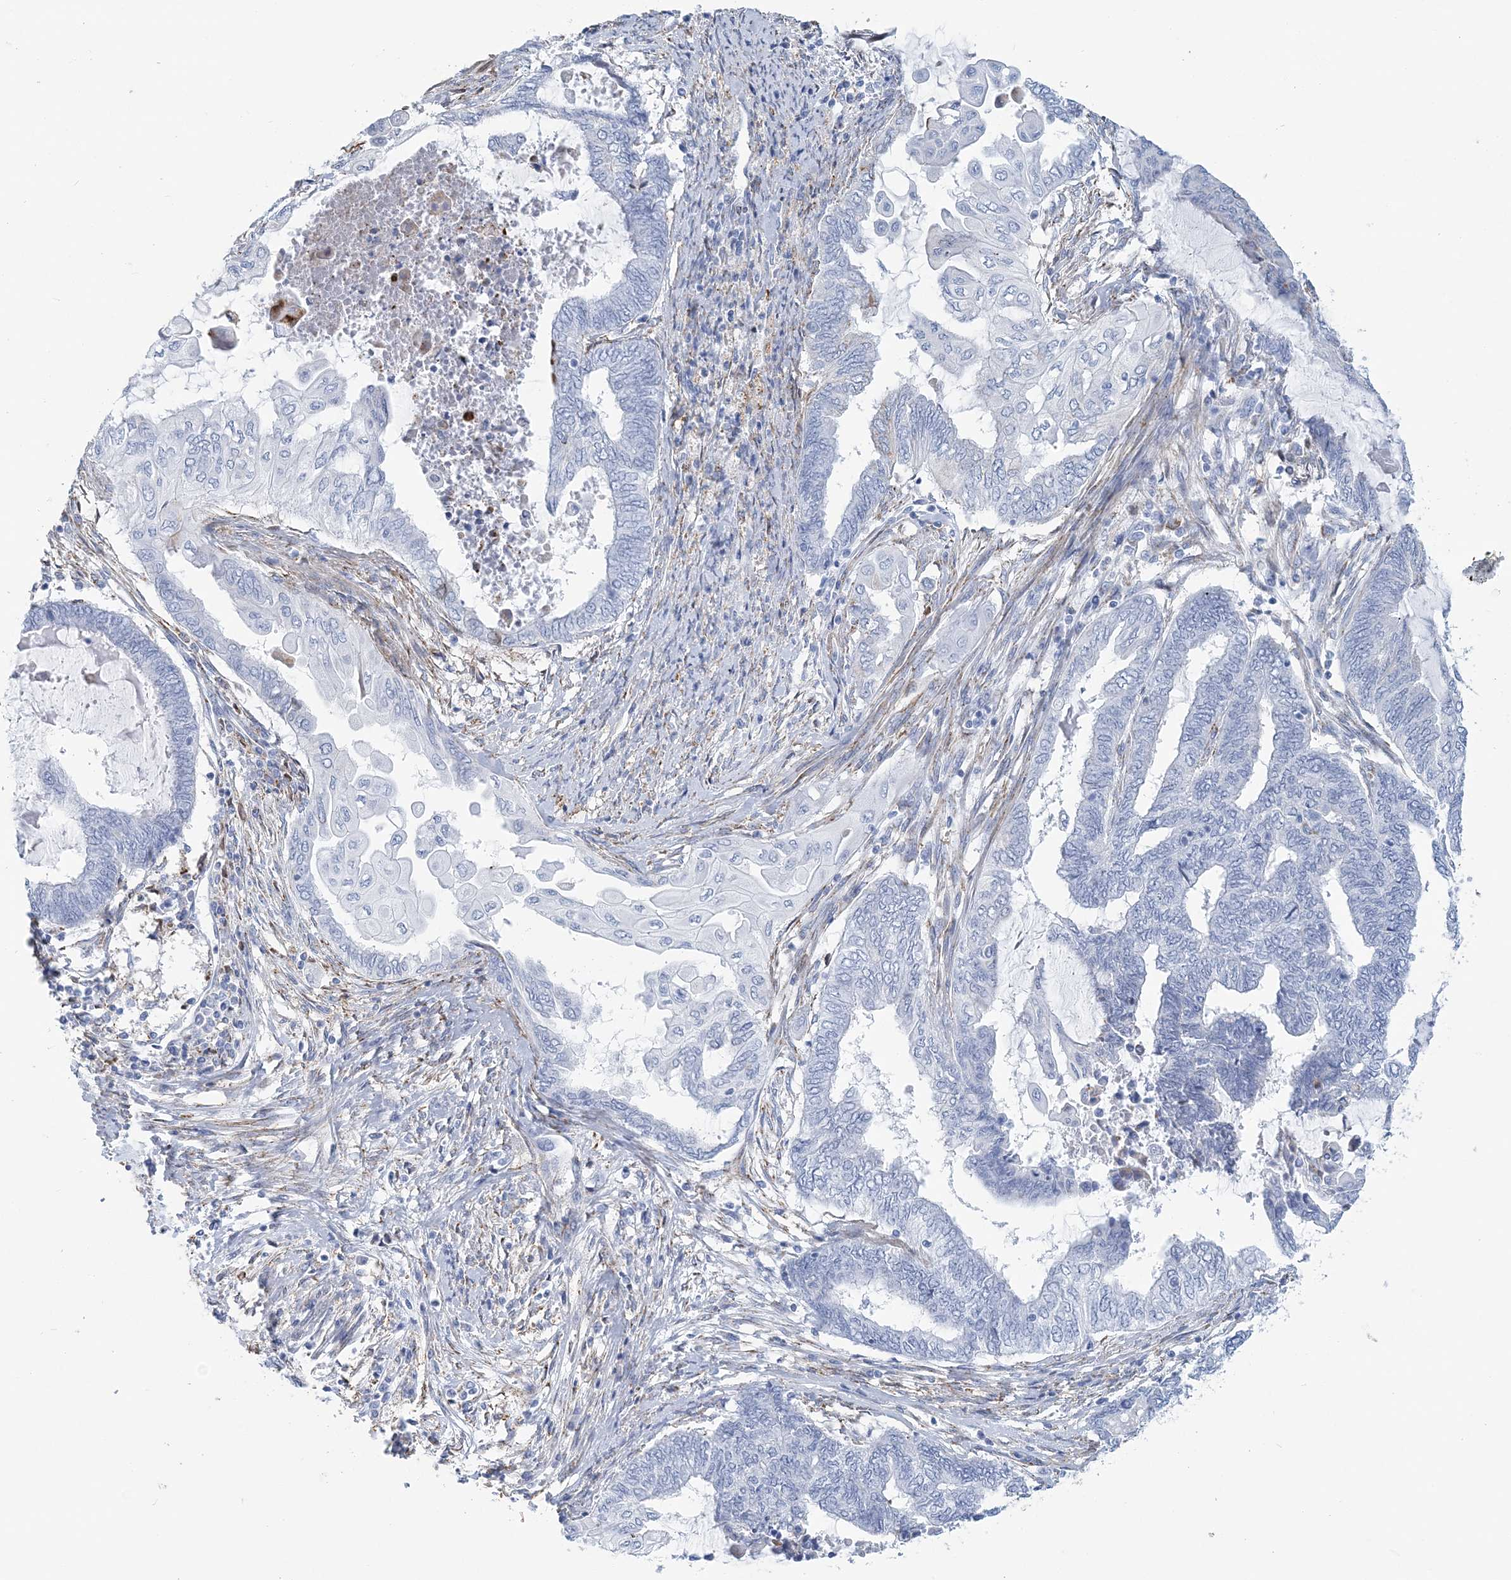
{"staining": {"intensity": "negative", "quantity": "none", "location": "none"}, "tissue": "endometrial cancer", "cell_type": "Tumor cells", "image_type": "cancer", "snomed": [{"axis": "morphology", "description": "Adenocarcinoma, NOS"}, {"axis": "topography", "description": "Uterus"}, {"axis": "topography", "description": "Endometrium"}], "caption": "Tumor cells show no significant expression in adenocarcinoma (endometrial). (DAB immunohistochemistry (IHC) visualized using brightfield microscopy, high magnification).", "gene": "NKX6-1", "patient": {"sex": "female", "age": 70}}